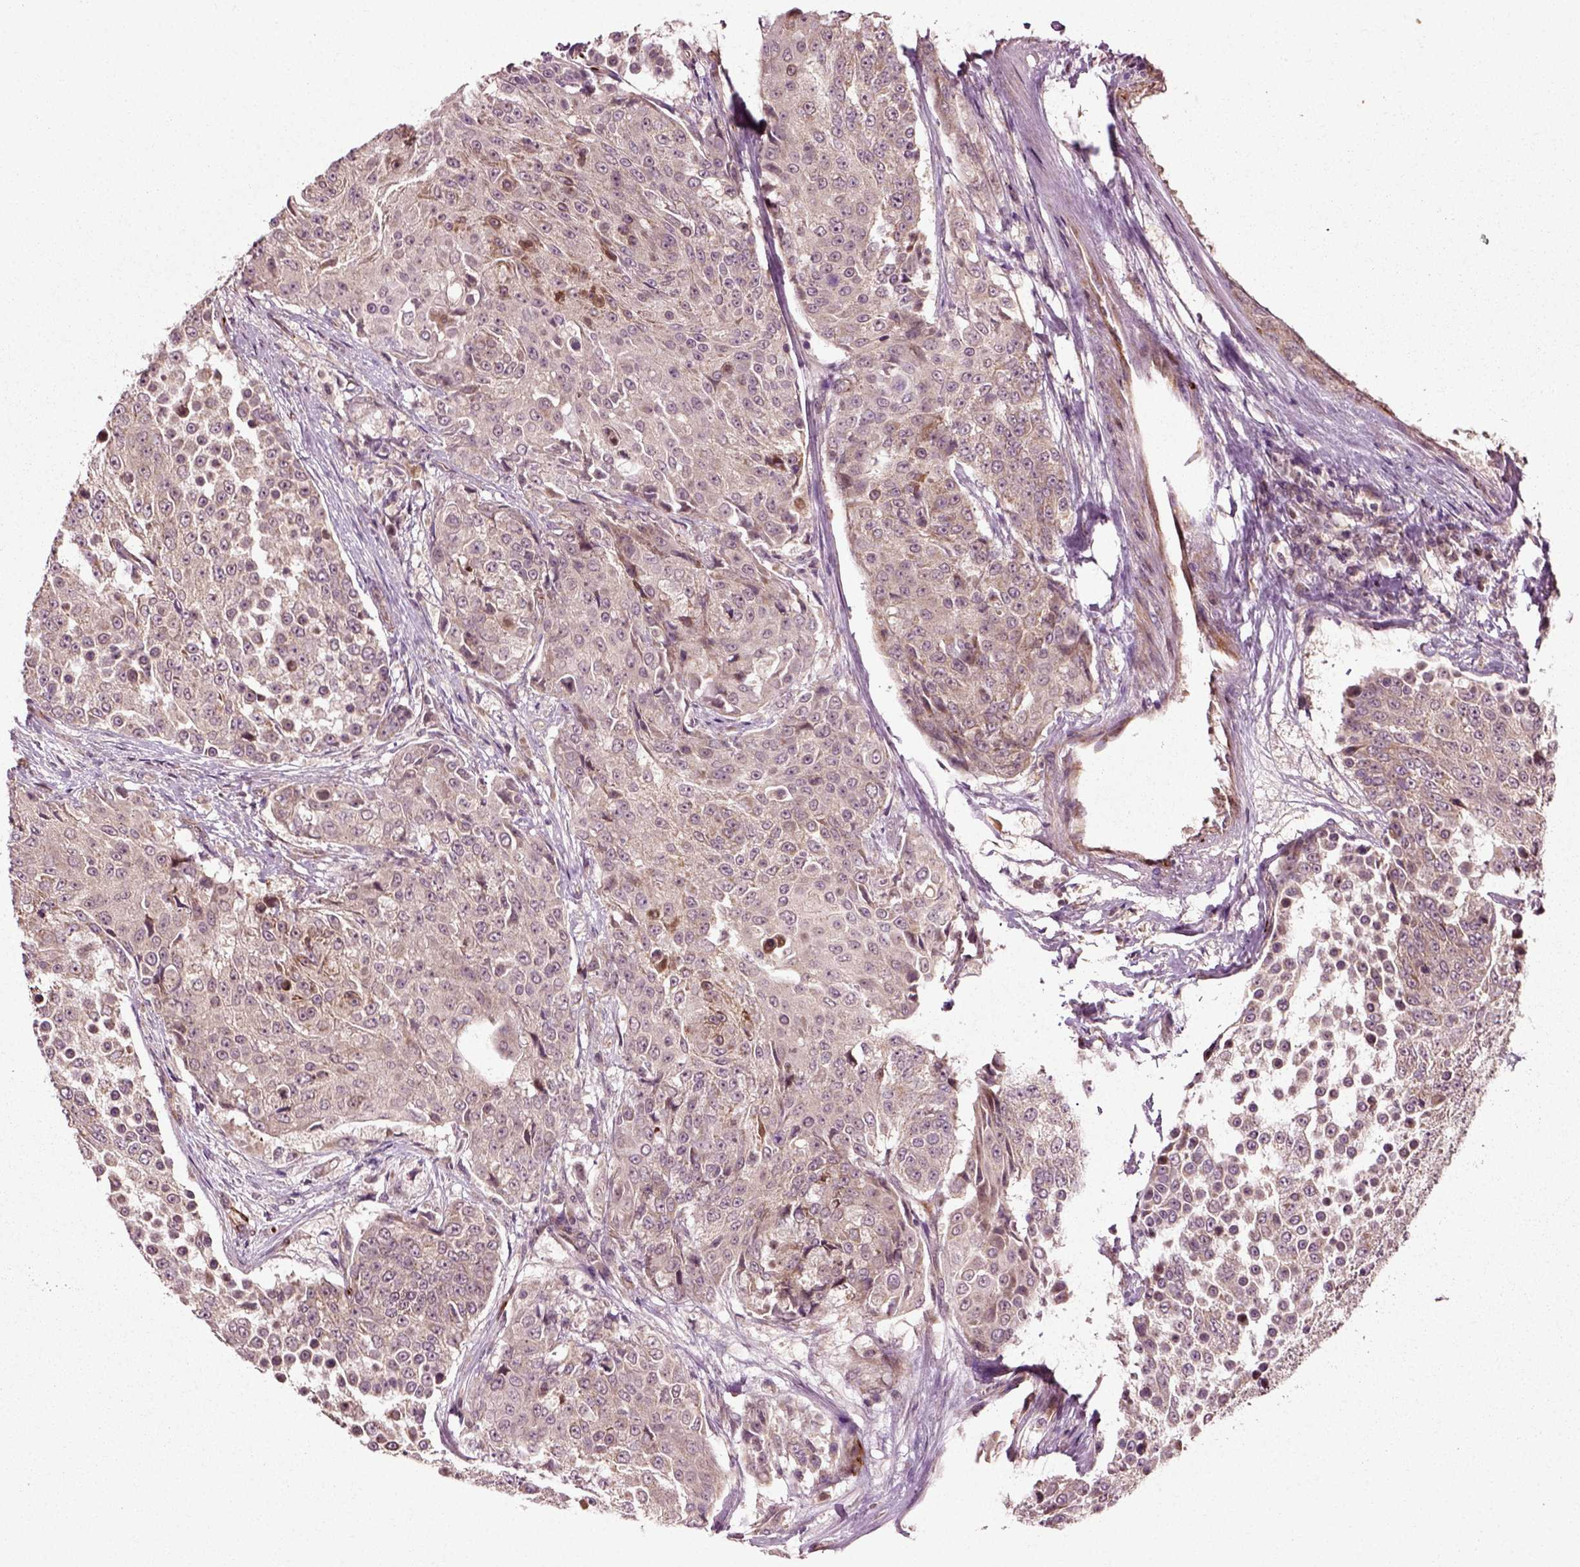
{"staining": {"intensity": "negative", "quantity": "none", "location": "none"}, "tissue": "urothelial cancer", "cell_type": "Tumor cells", "image_type": "cancer", "snomed": [{"axis": "morphology", "description": "Urothelial carcinoma, High grade"}, {"axis": "topography", "description": "Urinary bladder"}], "caption": "High magnification brightfield microscopy of urothelial cancer stained with DAB (3,3'-diaminobenzidine) (brown) and counterstained with hematoxylin (blue): tumor cells show no significant positivity.", "gene": "PLCD3", "patient": {"sex": "female", "age": 63}}